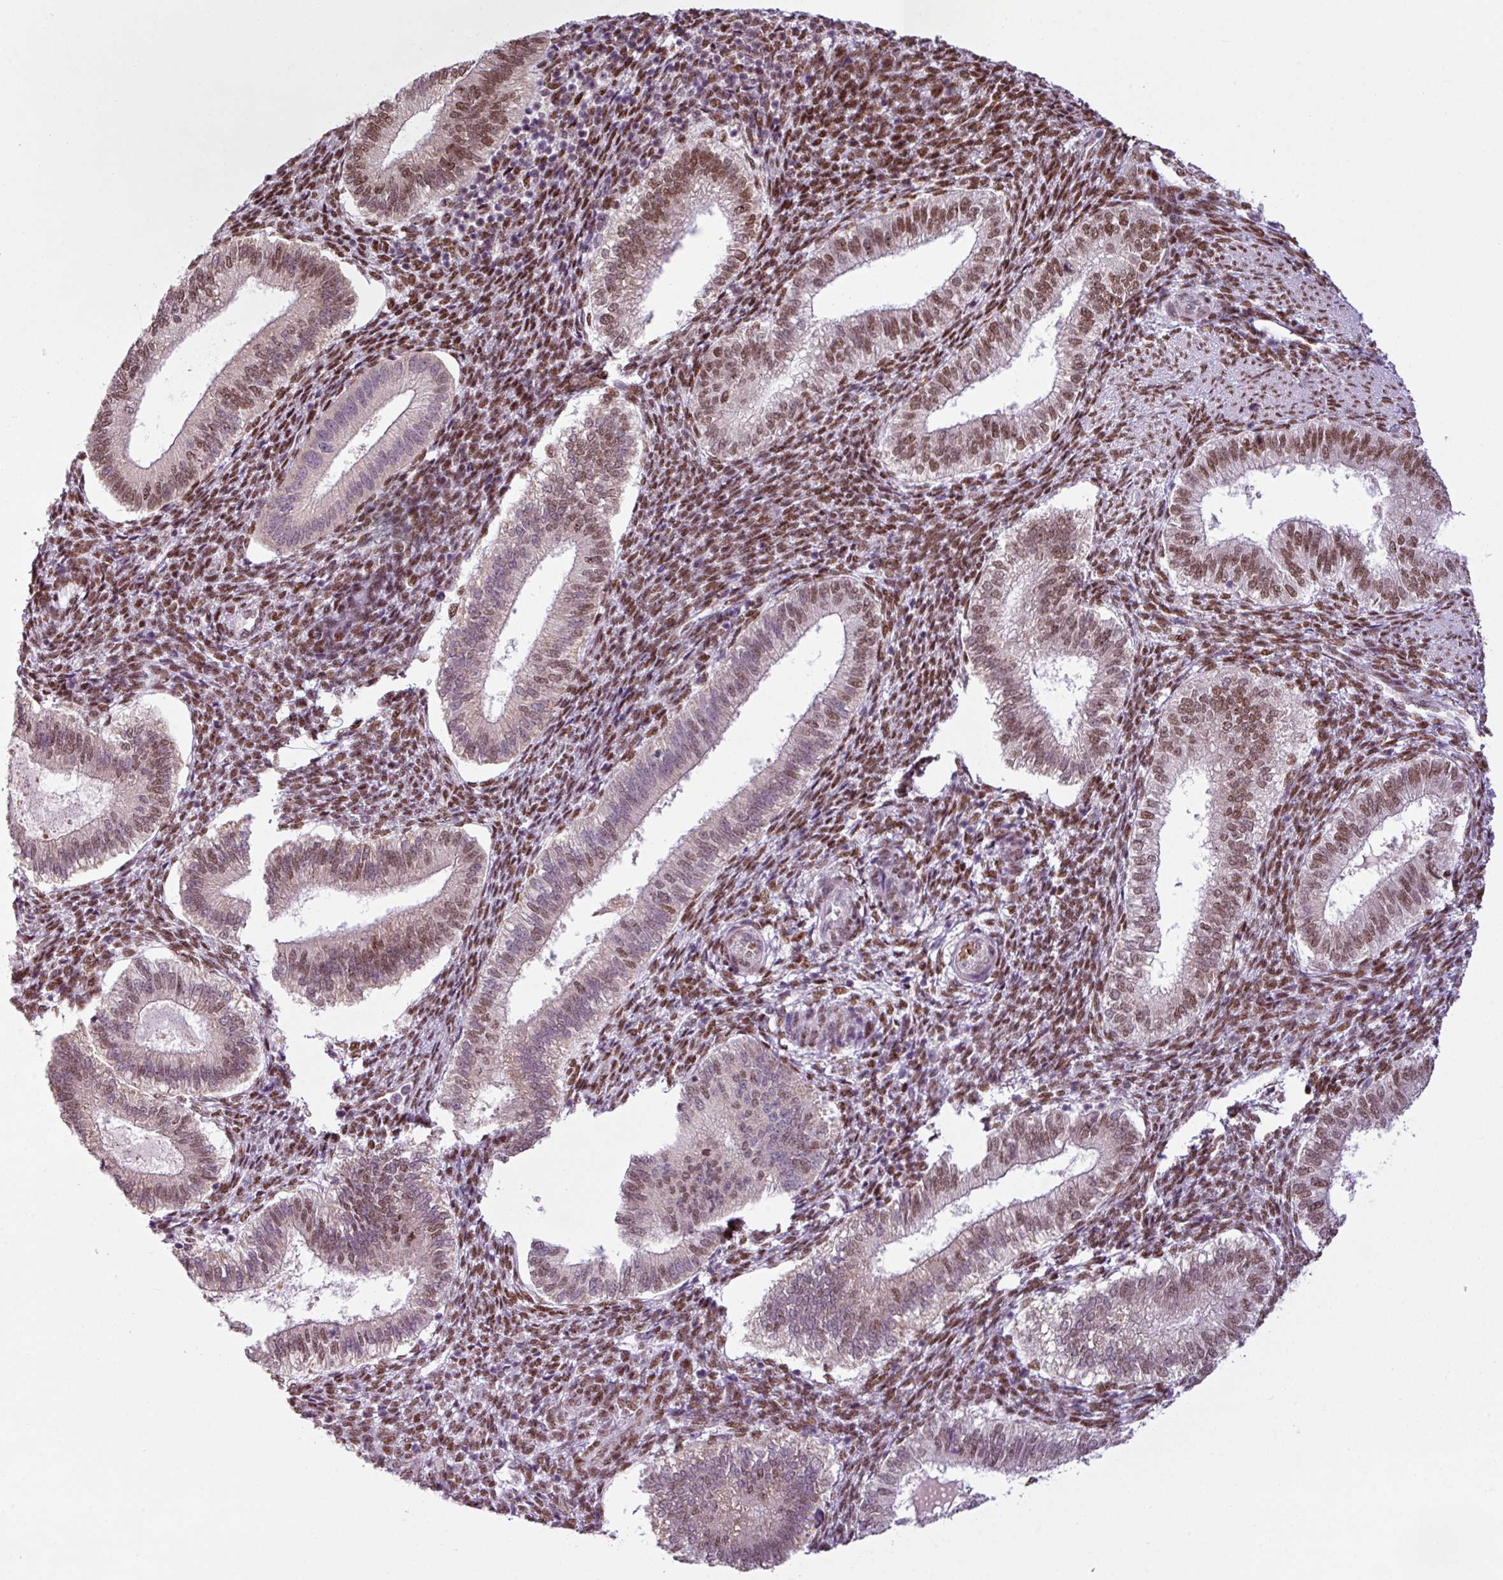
{"staining": {"intensity": "moderate", "quantity": ">75%", "location": "nuclear"}, "tissue": "endometrium", "cell_type": "Cells in endometrial stroma", "image_type": "normal", "snomed": [{"axis": "morphology", "description": "Normal tissue, NOS"}, {"axis": "topography", "description": "Endometrium"}], "caption": "Endometrium stained for a protein (brown) exhibits moderate nuclear positive expression in approximately >75% of cells in endometrial stroma.", "gene": "PRDM5", "patient": {"sex": "female", "age": 25}}